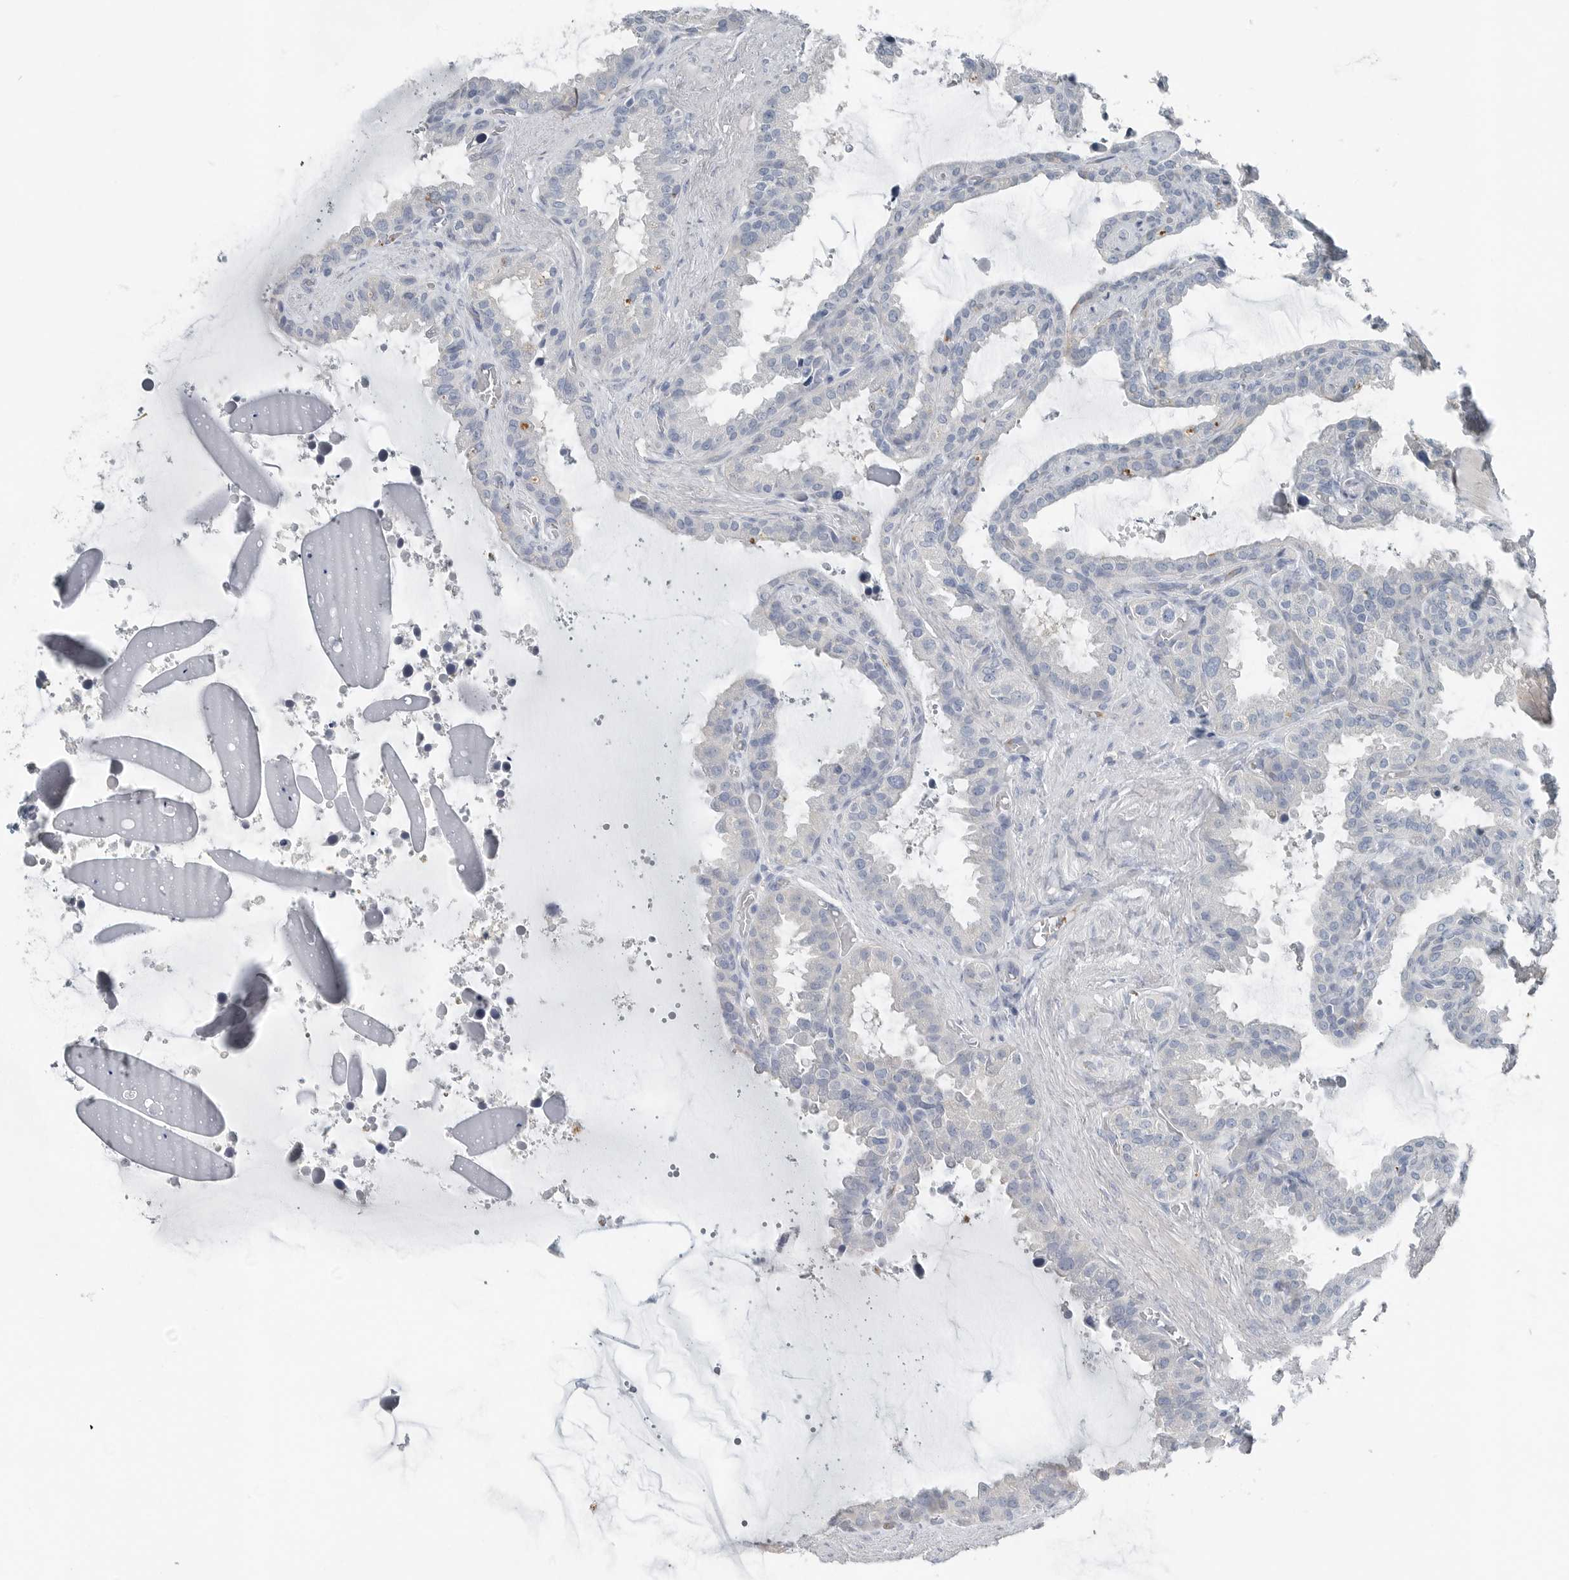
{"staining": {"intensity": "negative", "quantity": "none", "location": "none"}, "tissue": "seminal vesicle", "cell_type": "Glandular cells", "image_type": "normal", "snomed": [{"axis": "morphology", "description": "Normal tissue, NOS"}, {"axis": "topography", "description": "Seminal veicle"}], "caption": "The micrograph reveals no staining of glandular cells in benign seminal vesicle.", "gene": "SERPINB7", "patient": {"sex": "male", "age": 46}}